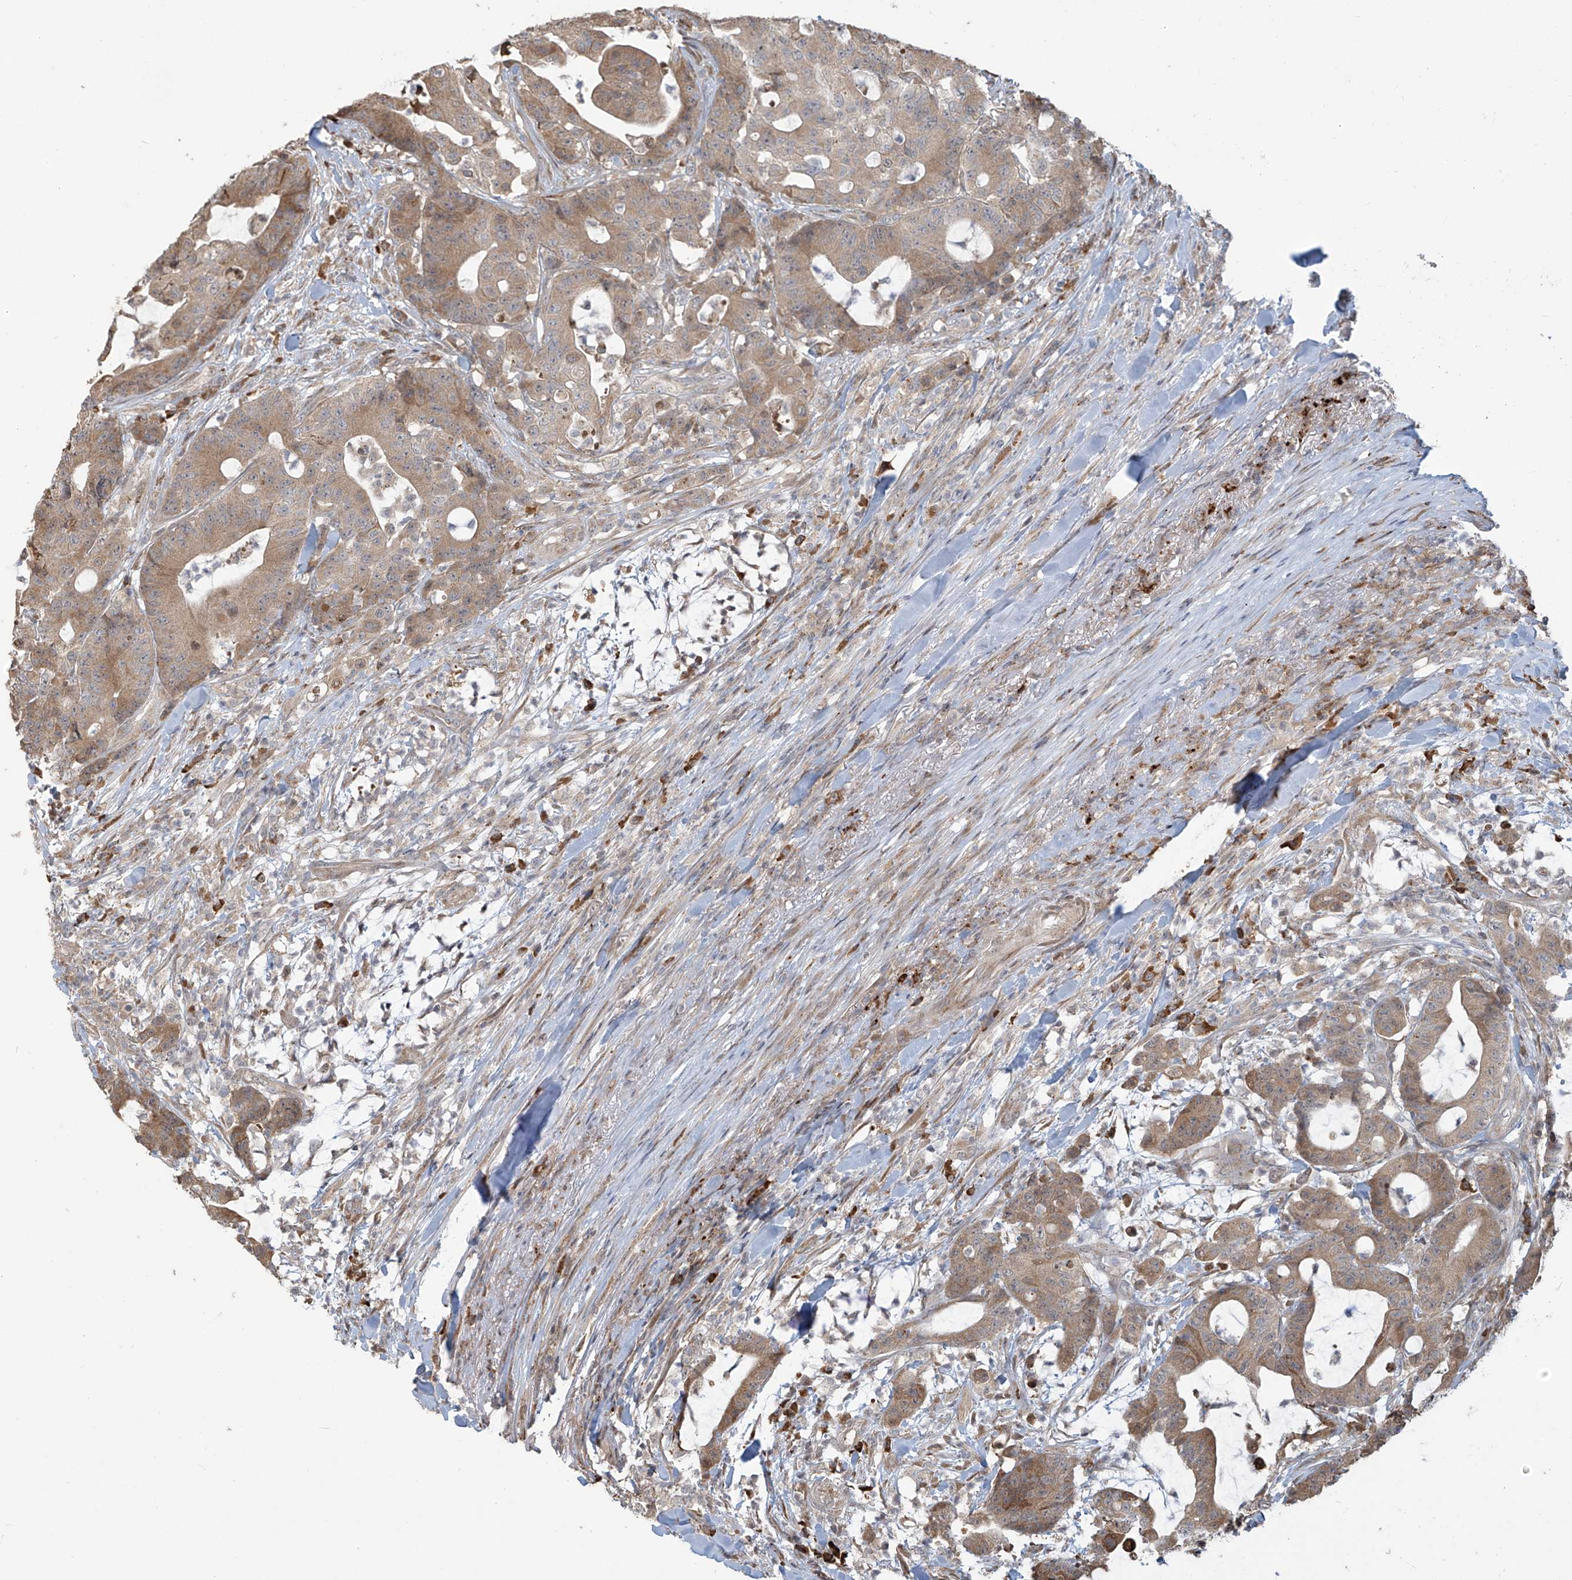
{"staining": {"intensity": "moderate", "quantity": ">75%", "location": "cytoplasmic/membranous"}, "tissue": "colorectal cancer", "cell_type": "Tumor cells", "image_type": "cancer", "snomed": [{"axis": "morphology", "description": "Adenocarcinoma, NOS"}, {"axis": "topography", "description": "Colon"}], "caption": "Immunohistochemistry (IHC) of human colorectal cancer shows medium levels of moderate cytoplasmic/membranous staining in about >75% of tumor cells.", "gene": "PLEKHM3", "patient": {"sex": "female", "age": 84}}